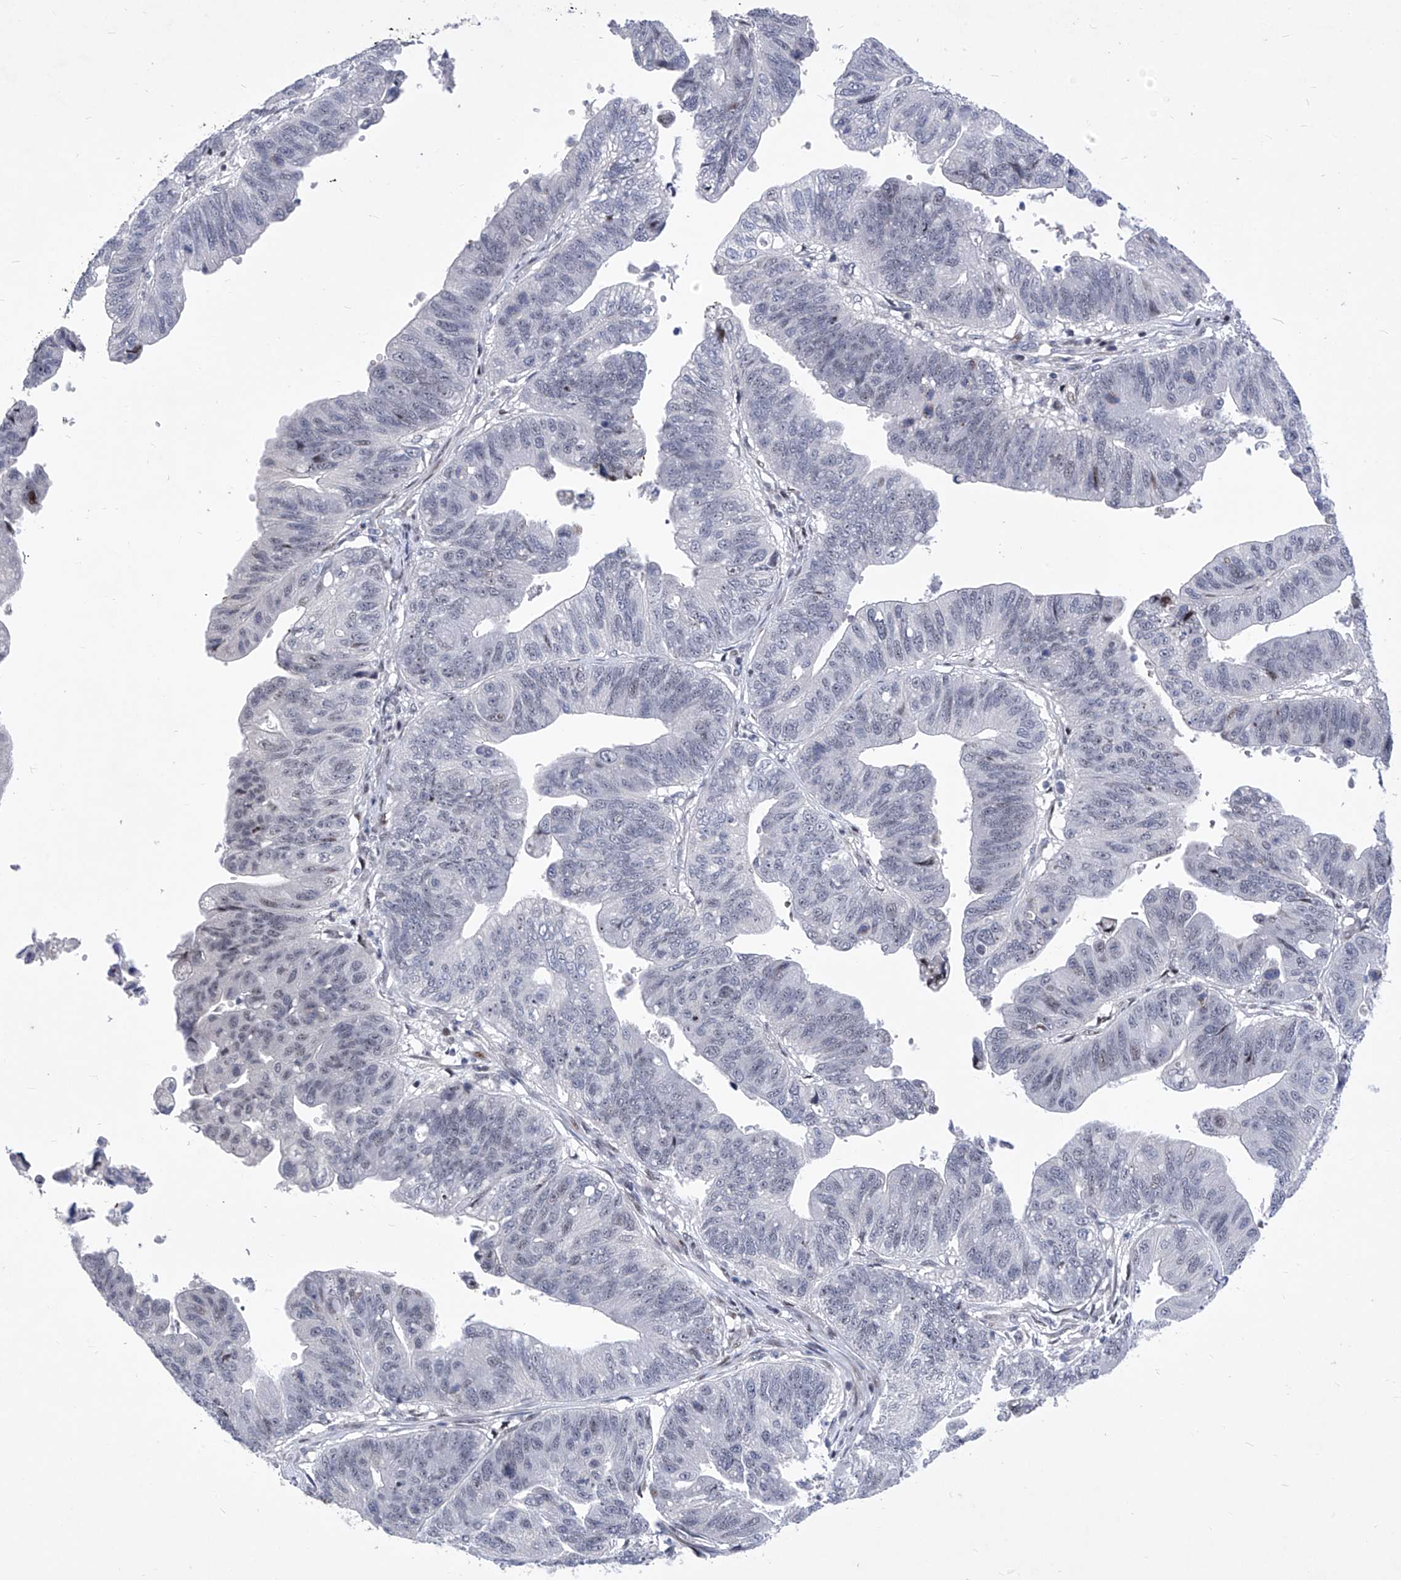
{"staining": {"intensity": "negative", "quantity": "none", "location": "none"}, "tissue": "stomach cancer", "cell_type": "Tumor cells", "image_type": "cancer", "snomed": [{"axis": "morphology", "description": "Adenocarcinoma, NOS"}, {"axis": "topography", "description": "Stomach"}], "caption": "Stomach adenocarcinoma was stained to show a protein in brown. There is no significant positivity in tumor cells.", "gene": "NUFIP1", "patient": {"sex": "male", "age": 59}}